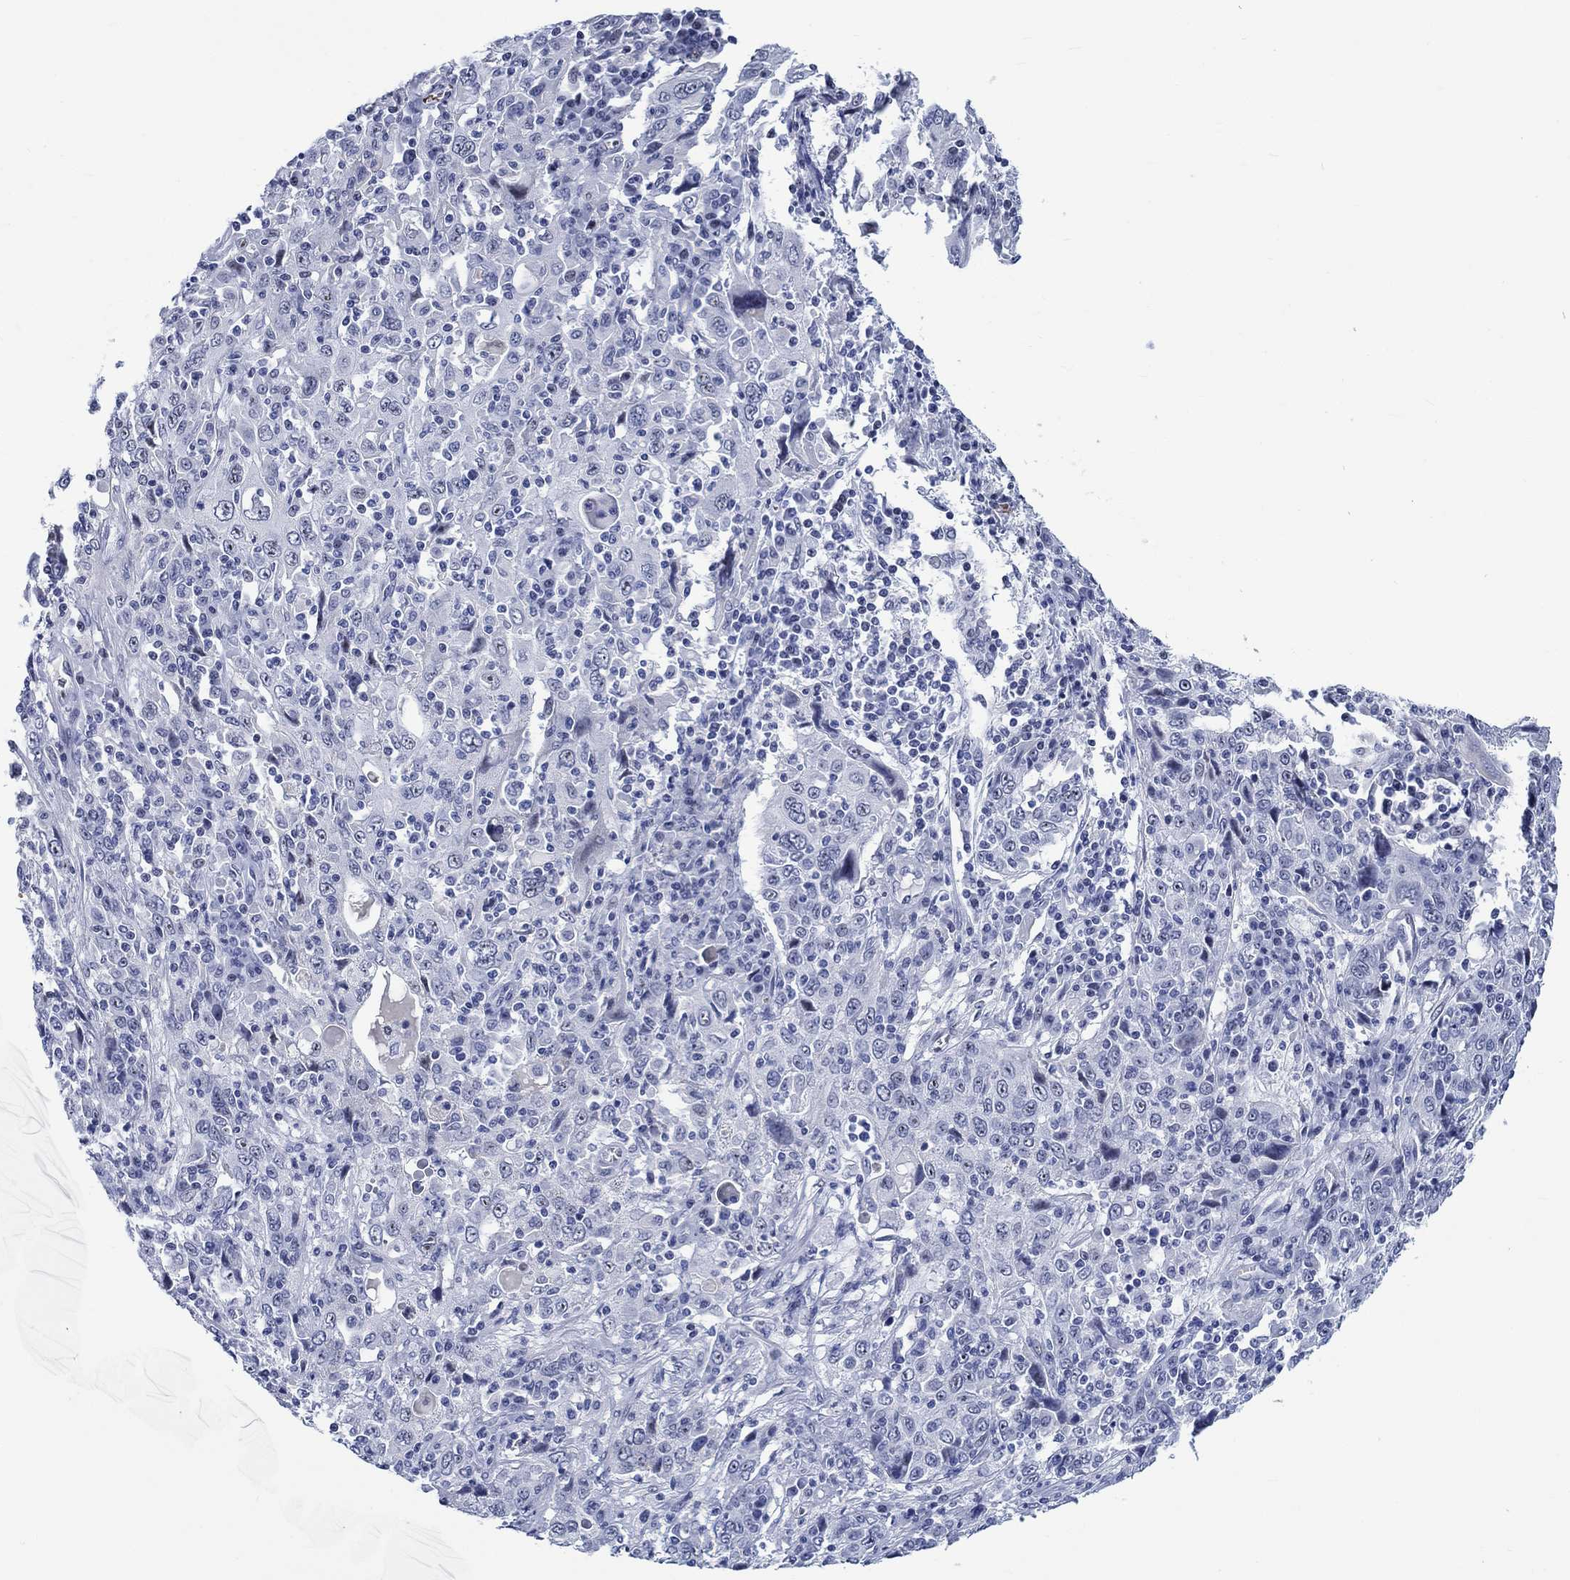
{"staining": {"intensity": "moderate", "quantity": "<25%", "location": "nuclear"}, "tissue": "cervical cancer", "cell_type": "Tumor cells", "image_type": "cancer", "snomed": [{"axis": "morphology", "description": "Squamous cell carcinoma, NOS"}, {"axis": "topography", "description": "Cervix"}], "caption": "Immunohistochemistry (IHC) image of neoplastic tissue: cervical squamous cell carcinoma stained using immunohistochemistry (IHC) demonstrates low levels of moderate protein expression localized specifically in the nuclear of tumor cells, appearing as a nuclear brown color.", "gene": "ZNF446", "patient": {"sex": "female", "age": 46}}